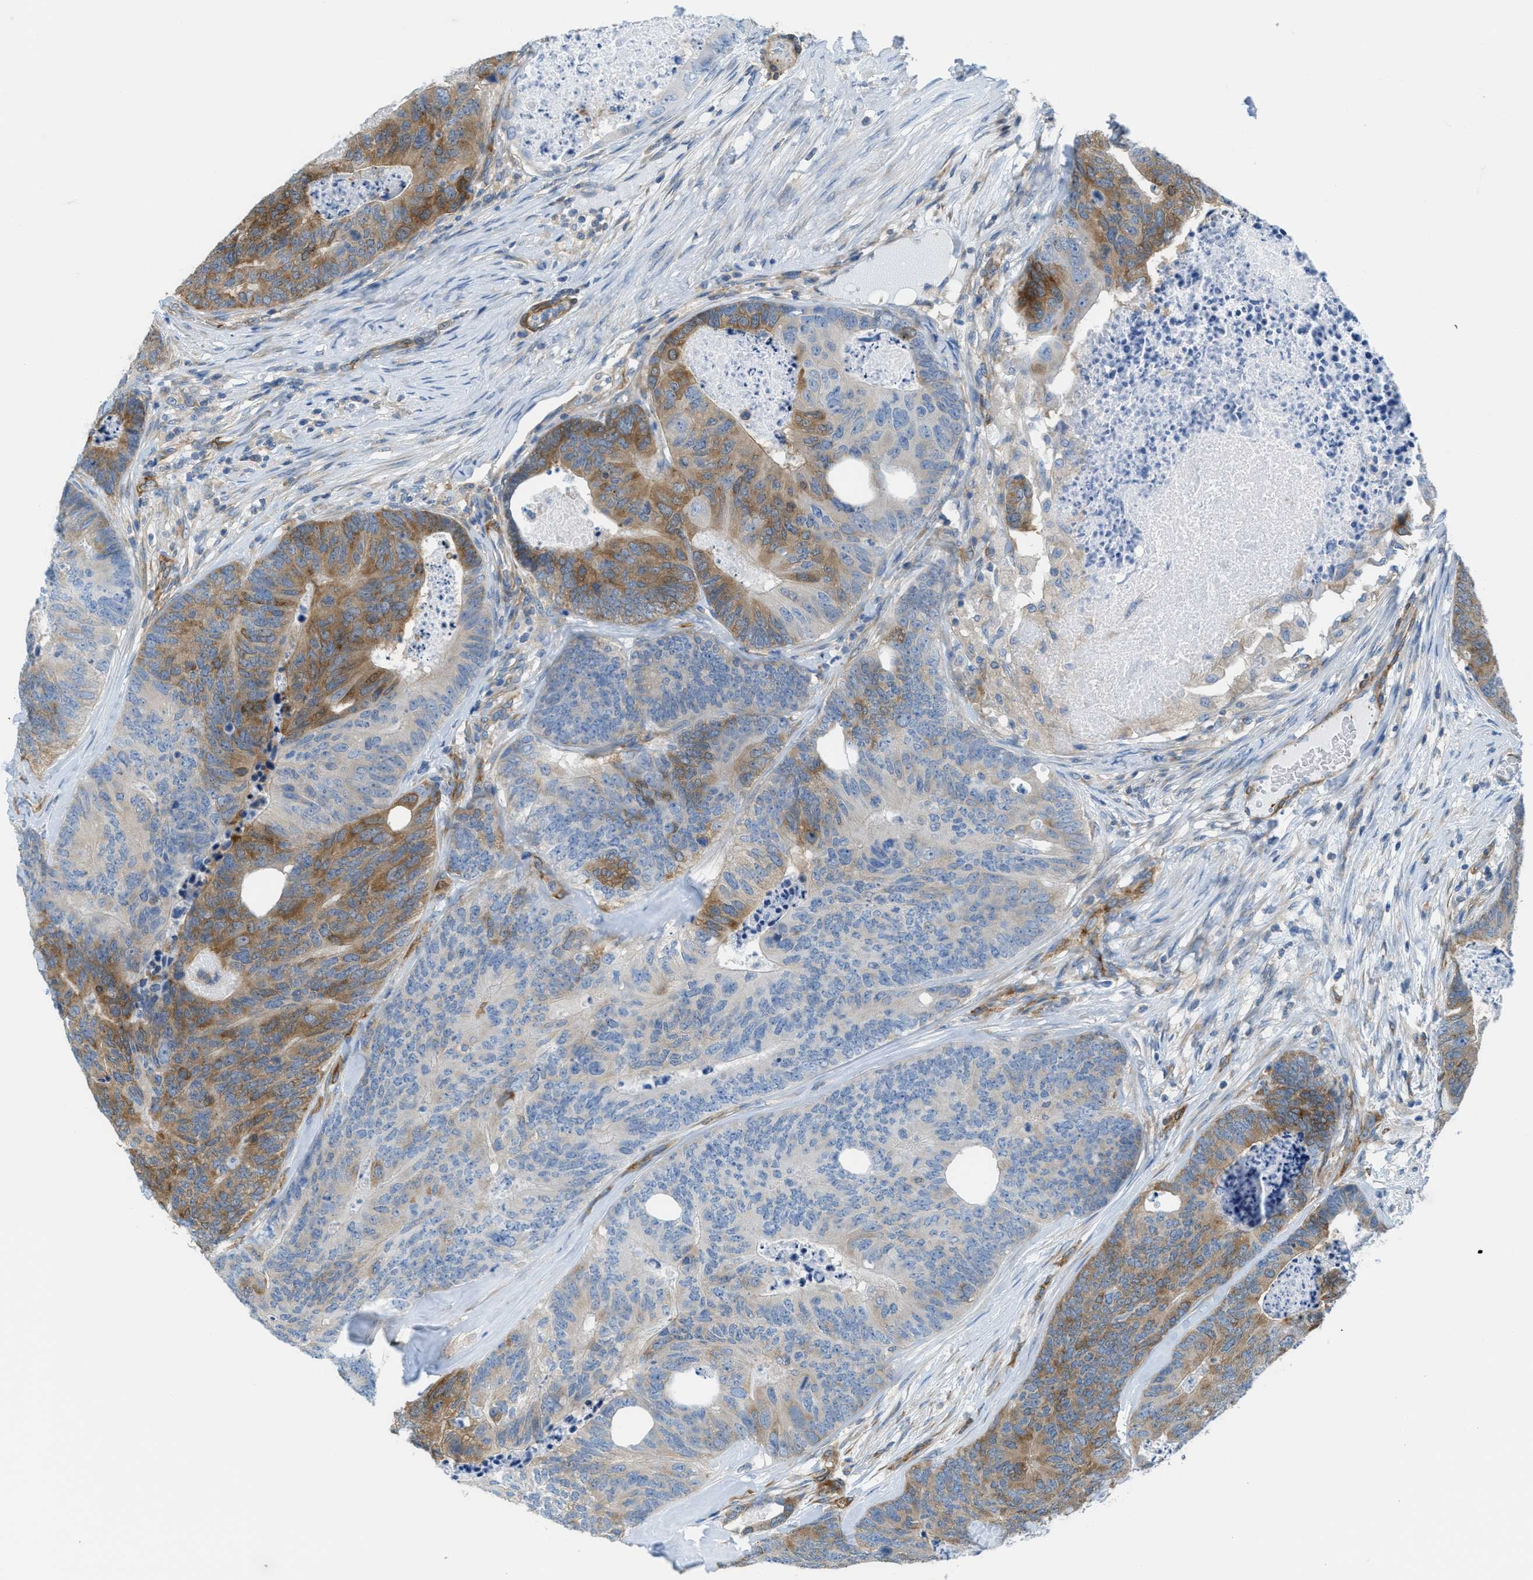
{"staining": {"intensity": "moderate", "quantity": "25%-75%", "location": "cytoplasmic/membranous"}, "tissue": "colorectal cancer", "cell_type": "Tumor cells", "image_type": "cancer", "snomed": [{"axis": "morphology", "description": "Adenocarcinoma, NOS"}, {"axis": "topography", "description": "Colon"}], "caption": "This is an image of immunohistochemistry (IHC) staining of colorectal cancer (adenocarcinoma), which shows moderate positivity in the cytoplasmic/membranous of tumor cells.", "gene": "MAPRE2", "patient": {"sex": "male", "age": 45}}